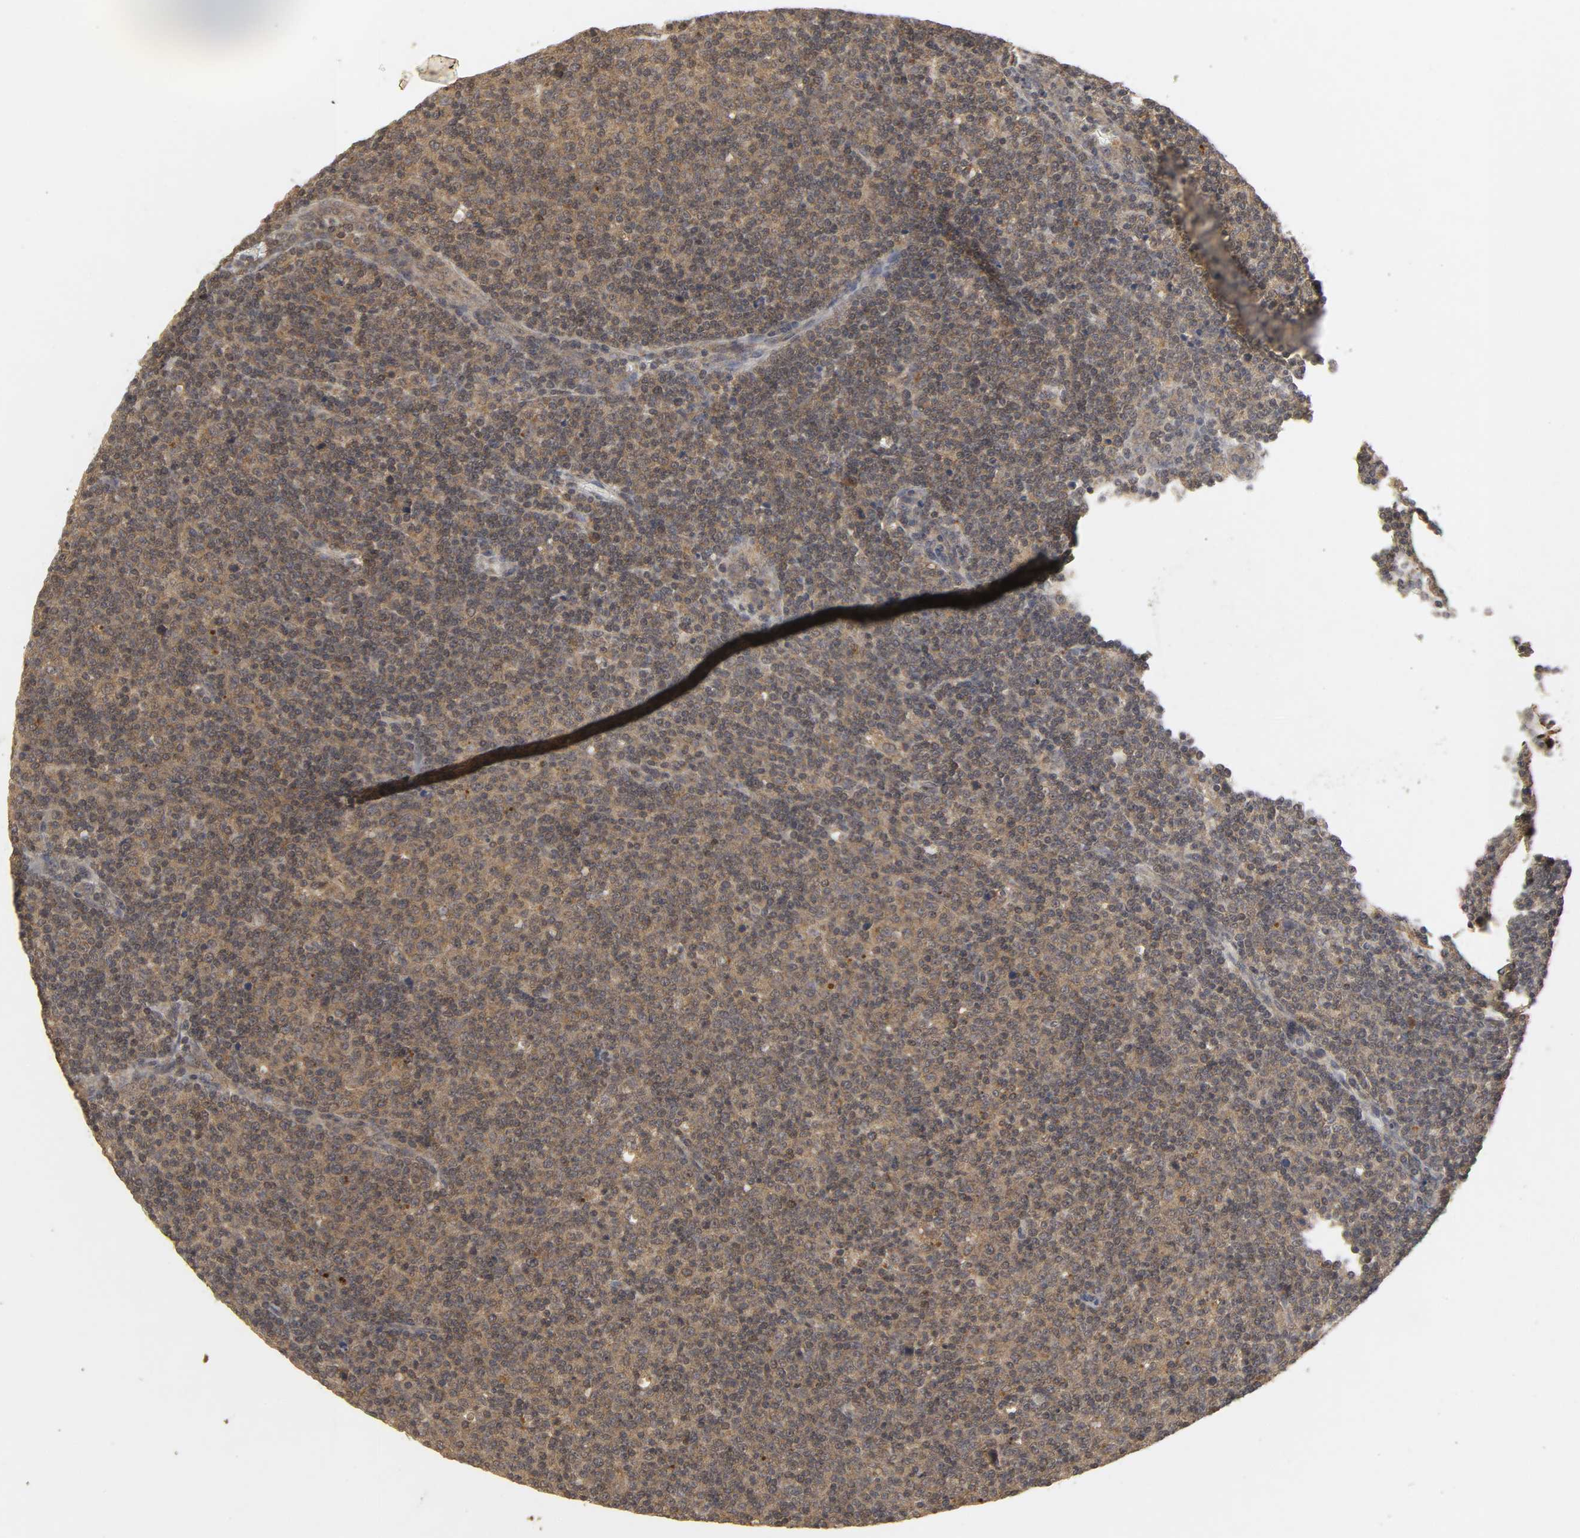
{"staining": {"intensity": "weak", "quantity": ">75%", "location": "cytoplasmic/membranous"}, "tissue": "lymphoma", "cell_type": "Tumor cells", "image_type": "cancer", "snomed": [{"axis": "morphology", "description": "Malignant lymphoma, non-Hodgkin's type, Low grade"}, {"axis": "topography", "description": "Lymph node"}], "caption": "Human malignant lymphoma, non-Hodgkin's type (low-grade) stained for a protein (brown) displays weak cytoplasmic/membranous positive positivity in about >75% of tumor cells.", "gene": "TRAF6", "patient": {"sex": "male", "age": 70}}